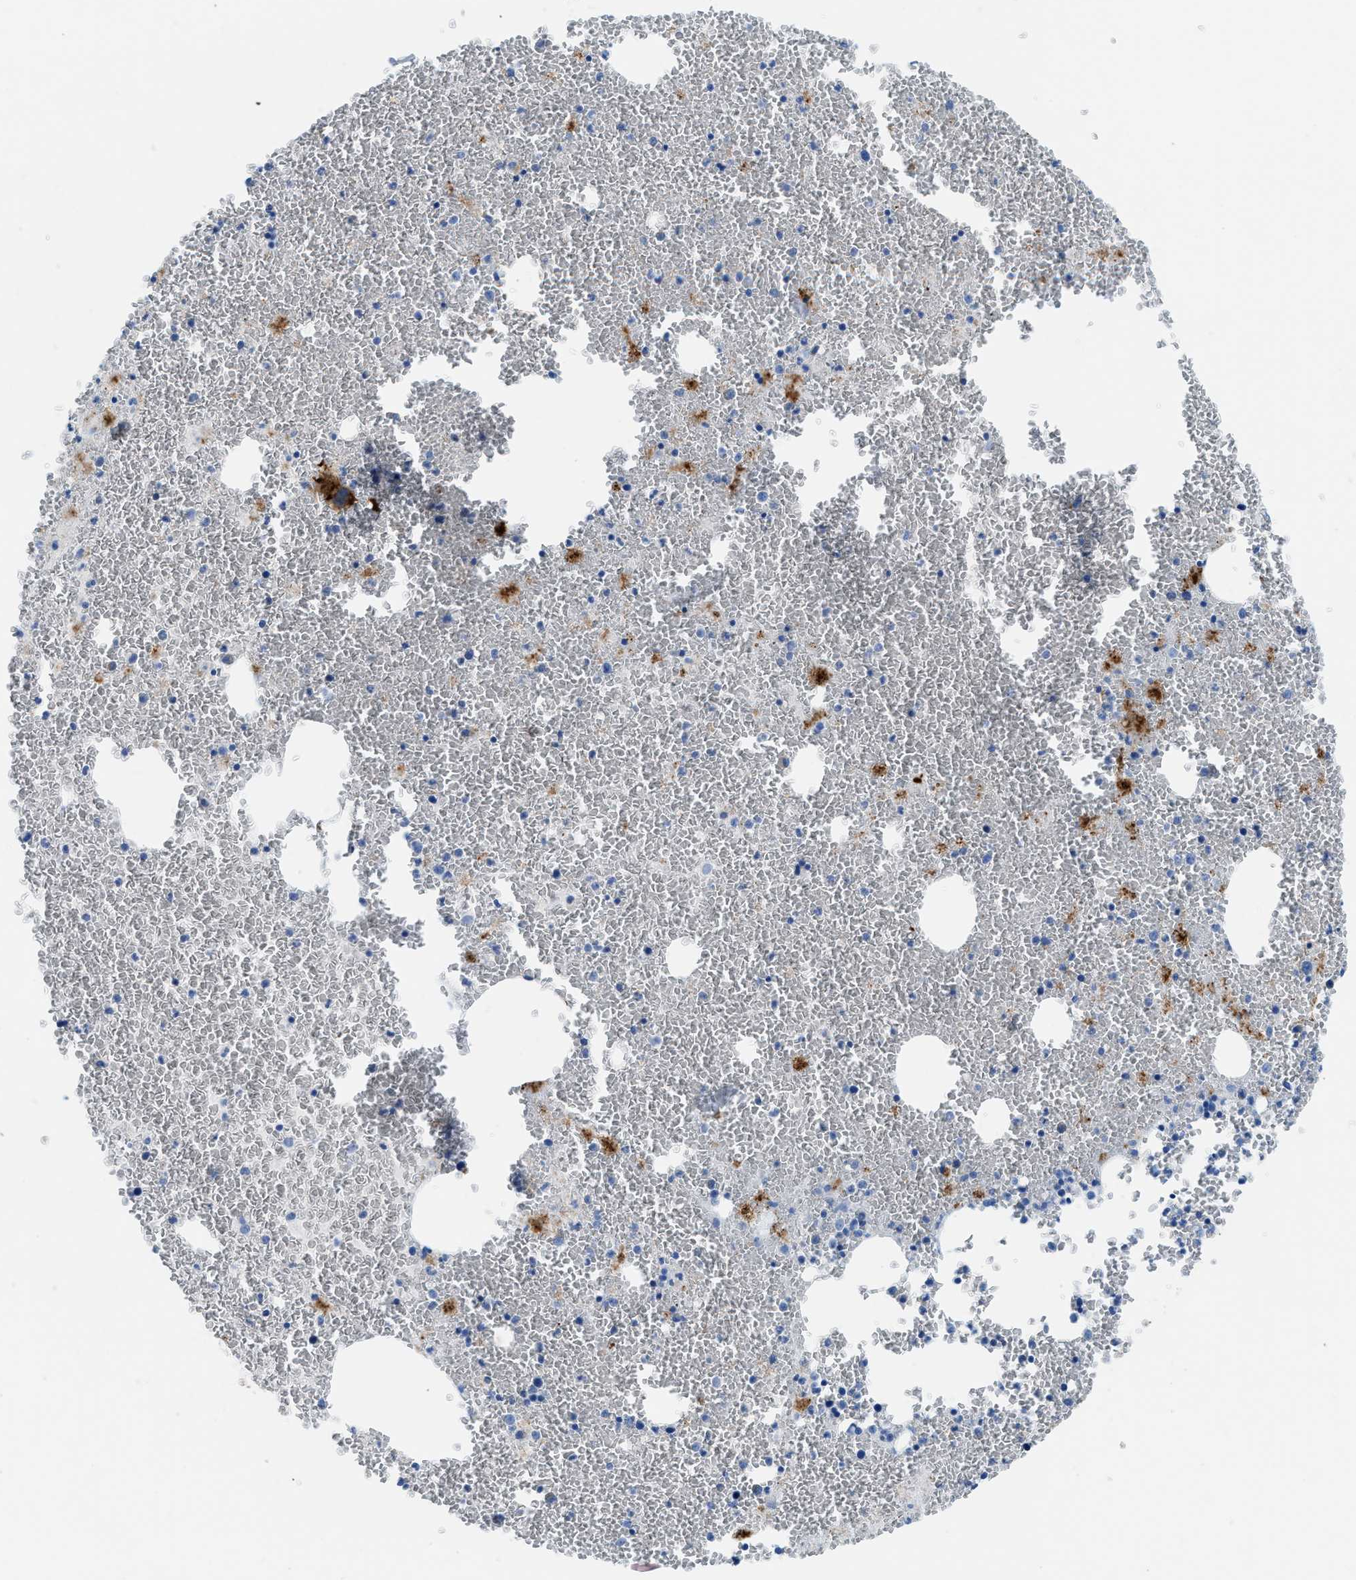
{"staining": {"intensity": "moderate", "quantity": "<25%", "location": "cytoplasmic/membranous"}, "tissue": "bone marrow", "cell_type": "Hematopoietic cells", "image_type": "normal", "snomed": [{"axis": "morphology", "description": "Normal tissue, NOS"}, {"axis": "morphology", "description": "Inflammation, NOS"}, {"axis": "topography", "description": "Bone marrow"}], "caption": "Immunohistochemistry (DAB) staining of unremarkable human bone marrow reveals moderate cytoplasmic/membranous protein positivity in approximately <25% of hematopoietic cells. (IHC, brightfield microscopy, high magnification).", "gene": "CUTA", "patient": {"sex": "male", "age": 47}}